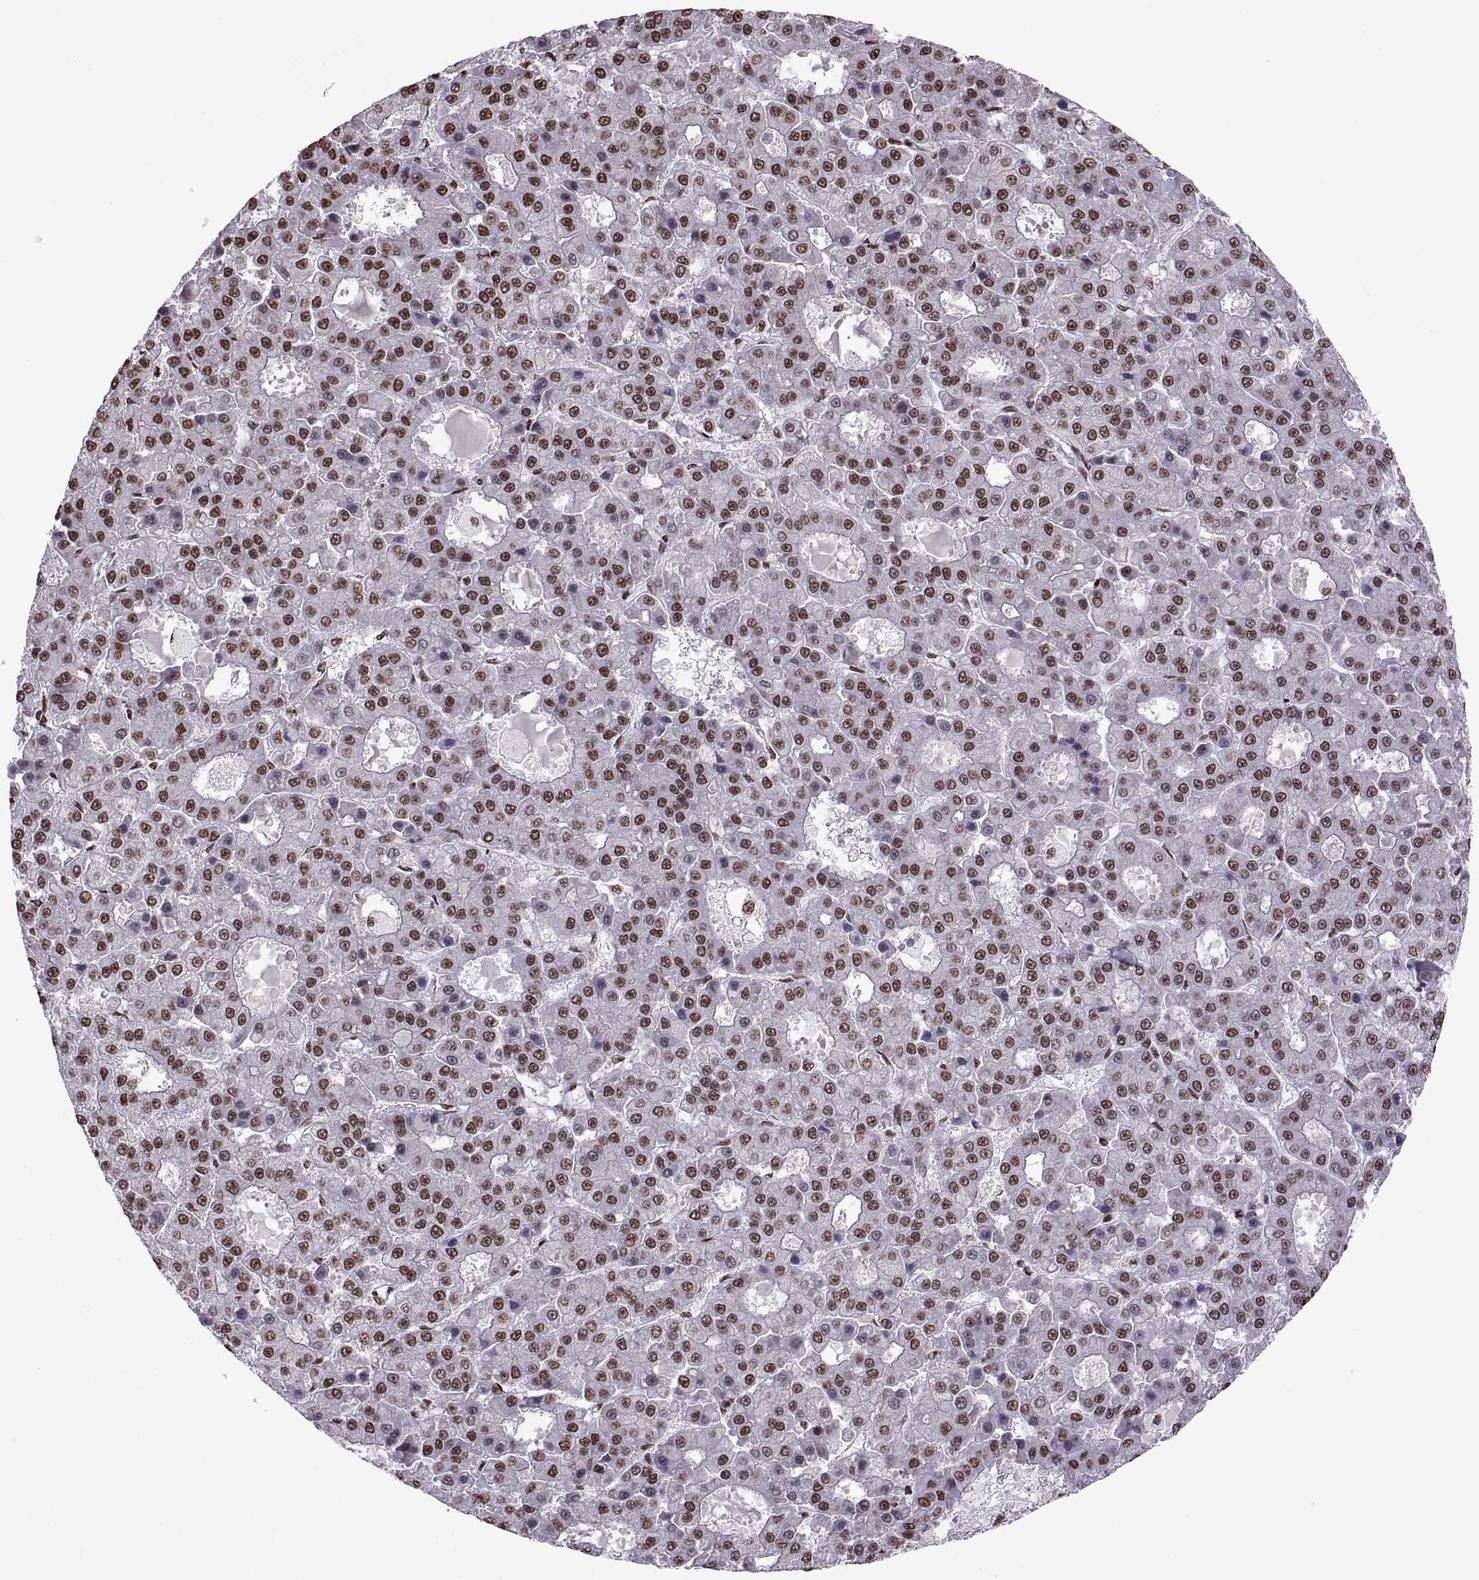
{"staining": {"intensity": "strong", "quantity": "25%-75%", "location": "nuclear"}, "tissue": "liver cancer", "cell_type": "Tumor cells", "image_type": "cancer", "snomed": [{"axis": "morphology", "description": "Carcinoma, Hepatocellular, NOS"}, {"axis": "topography", "description": "Liver"}], "caption": "The immunohistochemical stain shows strong nuclear staining in tumor cells of liver cancer (hepatocellular carcinoma) tissue.", "gene": "SNAI1", "patient": {"sex": "male", "age": 70}}